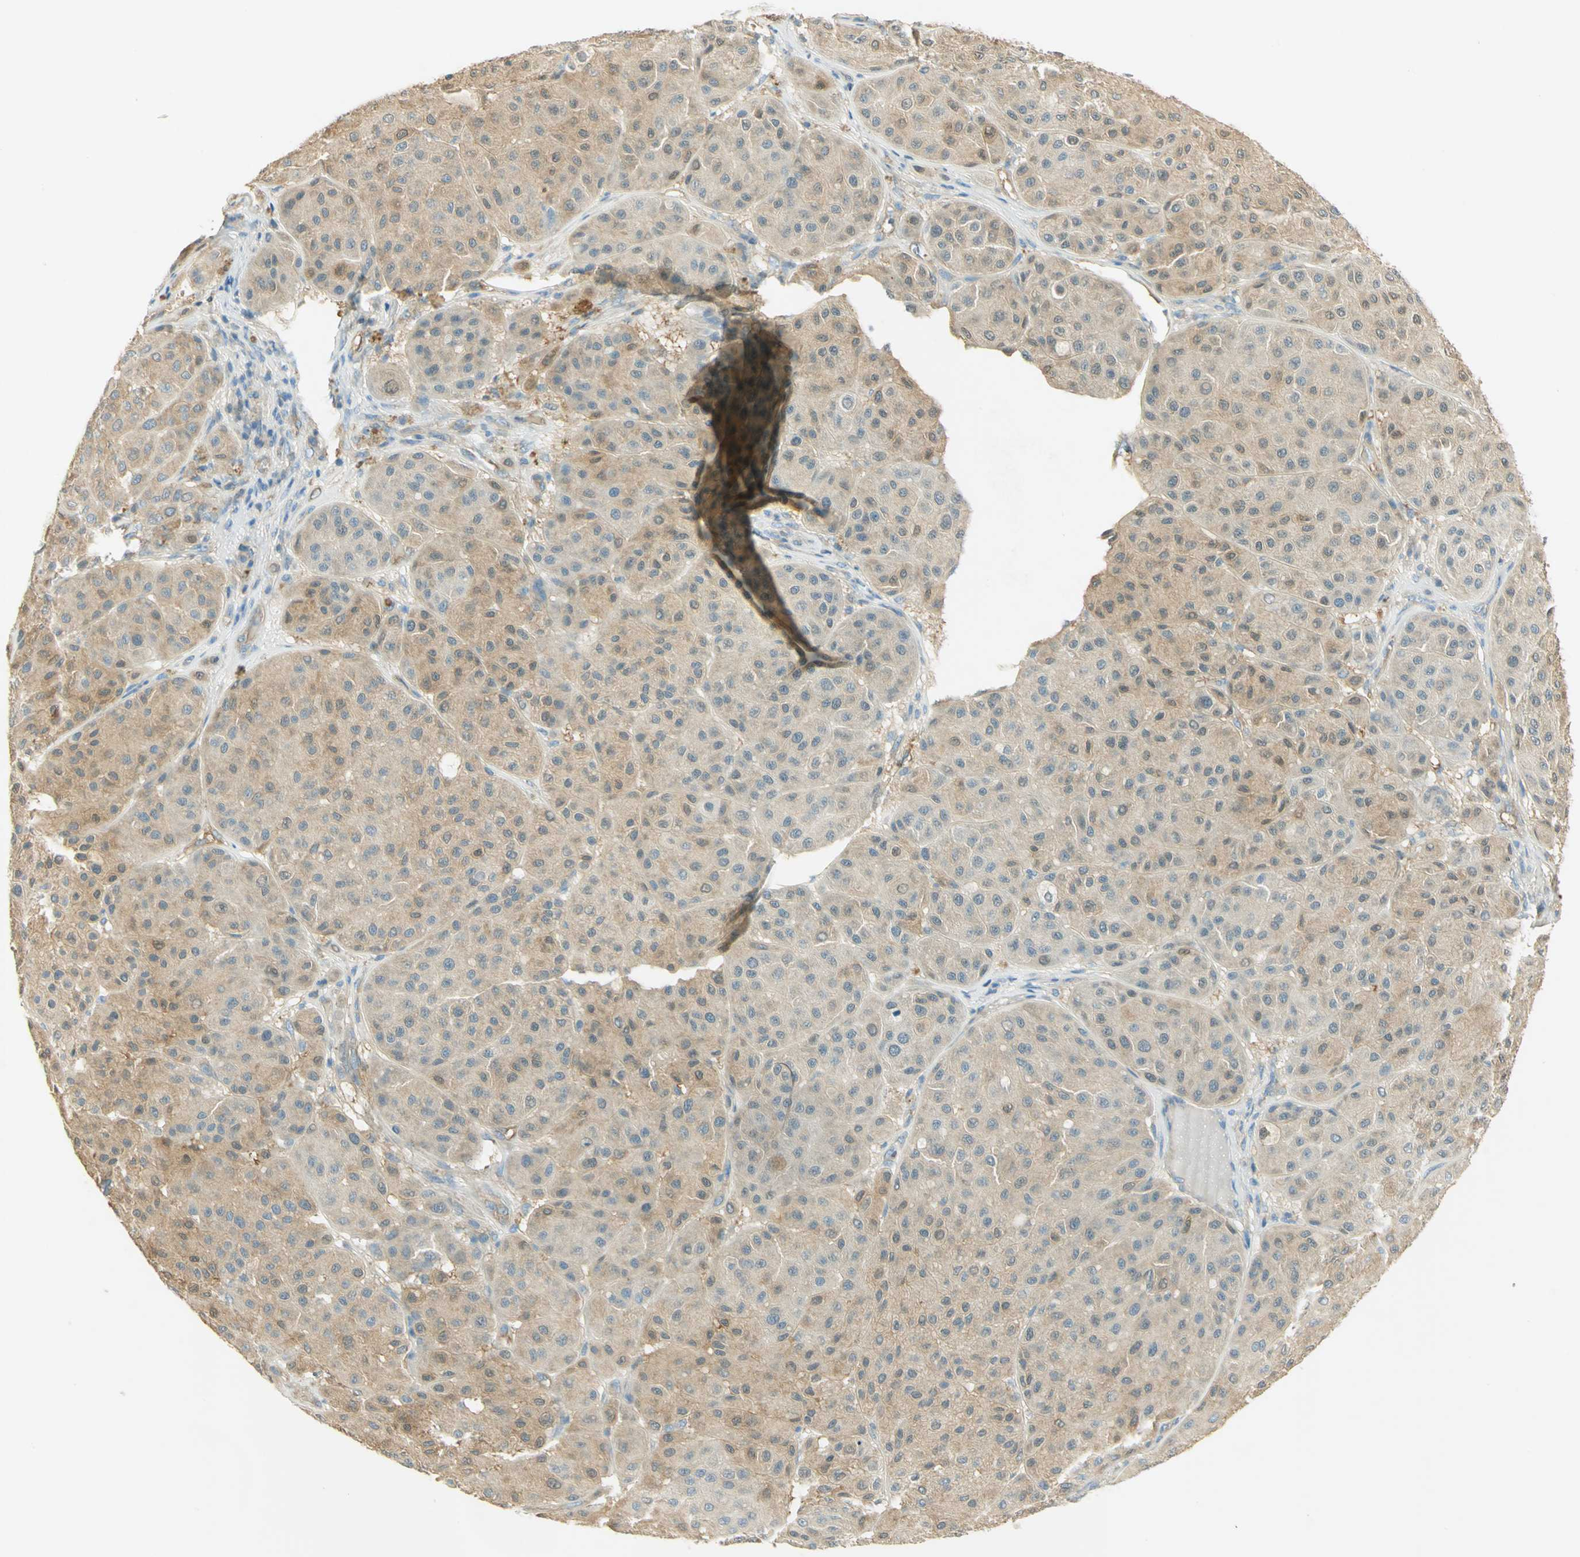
{"staining": {"intensity": "moderate", "quantity": ">75%", "location": "cytoplasmic/membranous"}, "tissue": "melanoma", "cell_type": "Tumor cells", "image_type": "cancer", "snomed": [{"axis": "morphology", "description": "Normal tissue, NOS"}, {"axis": "morphology", "description": "Malignant melanoma, Metastatic site"}, {"axis": "topography", "description": "Skin"}], "caption": "A brown stain shows moderate cytoplasmic/membranous staining of a protein in malignant melanoma (metastatic site) tumor cells.", "gene": "TSC22D2", "patient": {"sex": "male", "age": 41}}